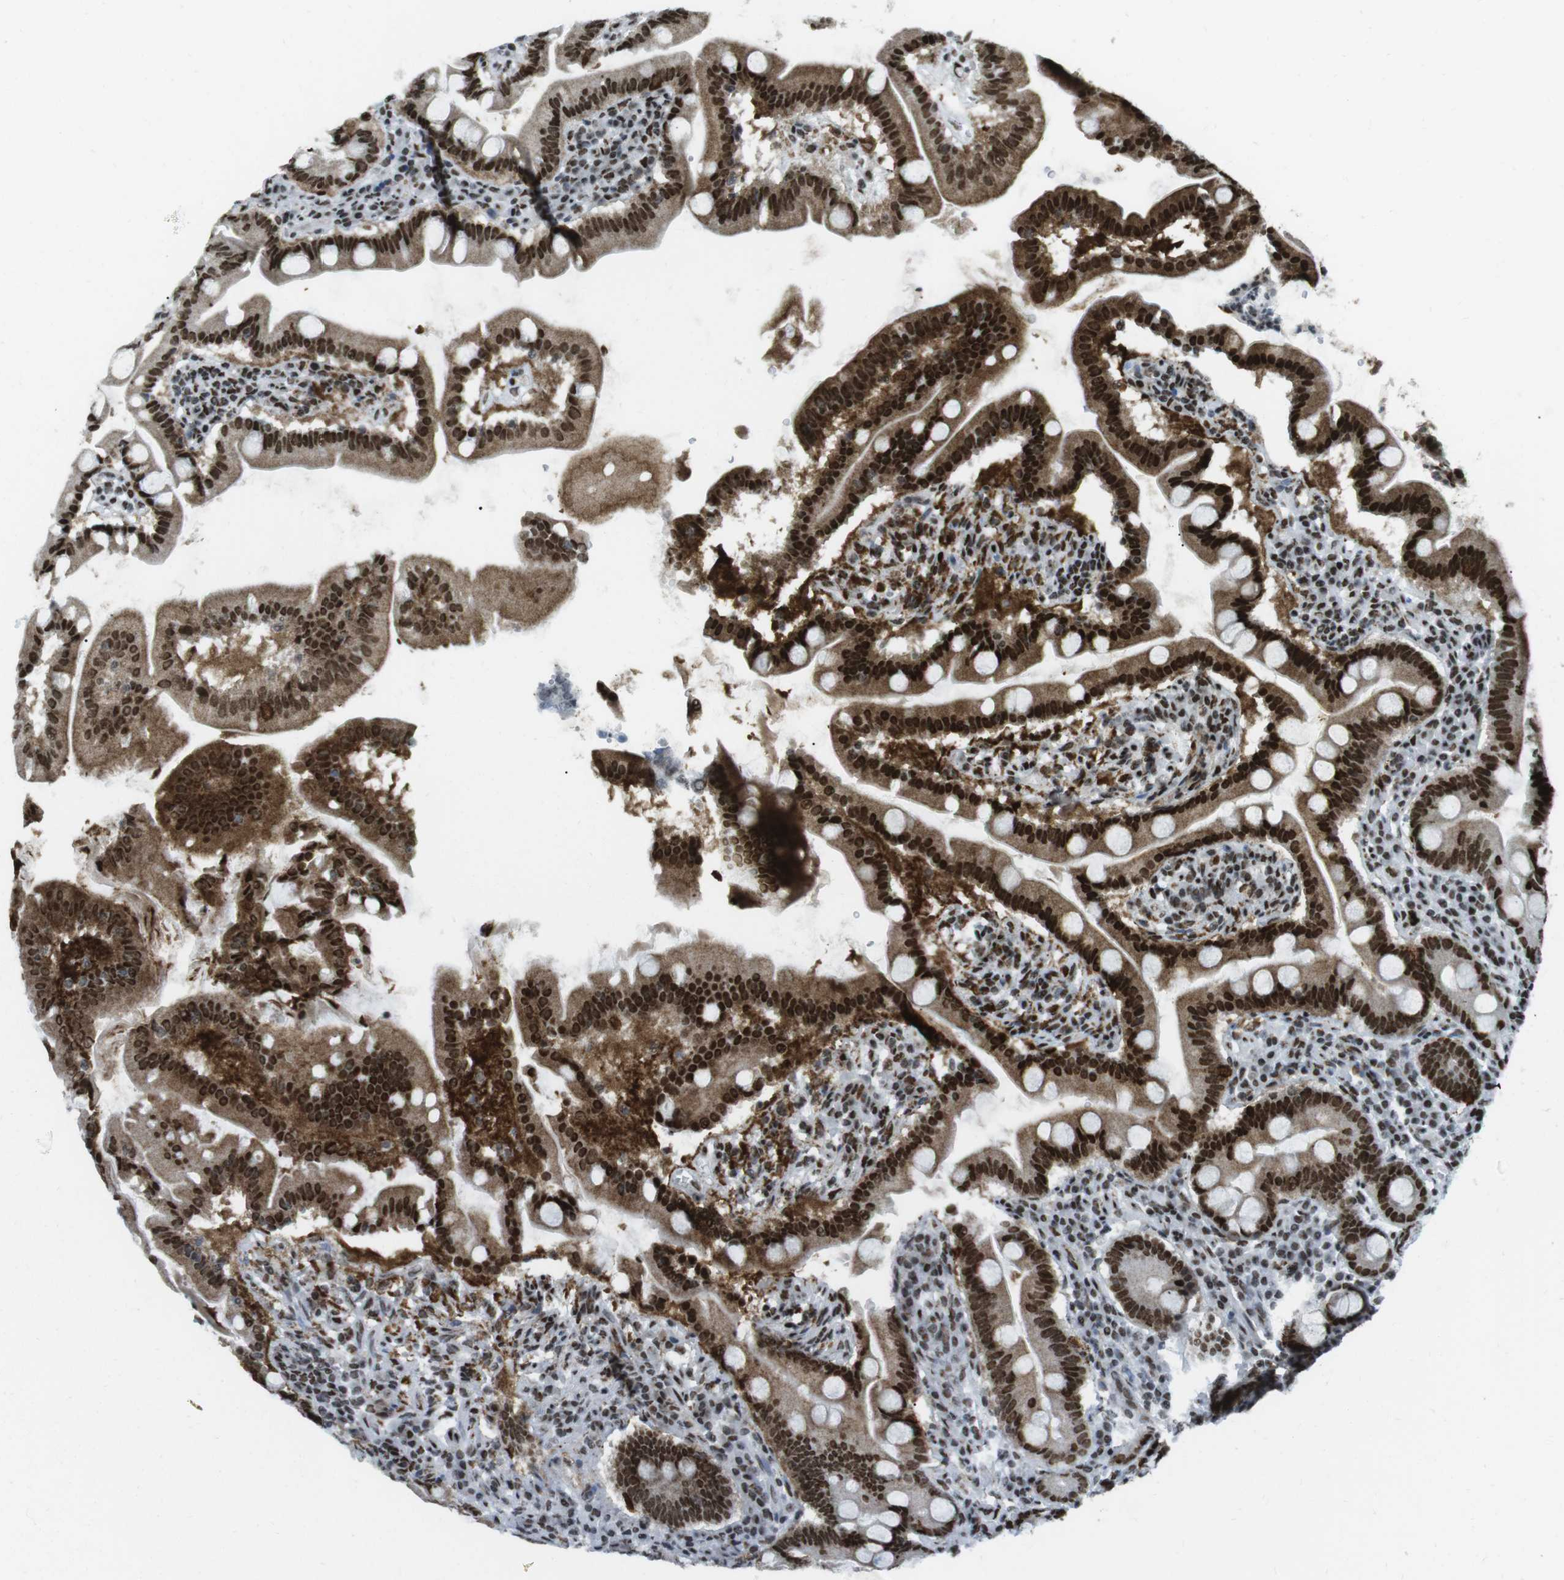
{"staining": {"intensity": "strong", "quantity": ">75%", "location": "cytoplasmic/membranous,nuclear"}, "tissue": "duodenum", "cell_type": "Glandular cells", "image_type": "normal", "snomed": [{"axis": "morphology", "description": "Normal tissue, NOS"}, {"axis": "topography", "description": "Duodenum"}], "caption": "Immunohistochemical staining of normal duodenum displays high levels of strong cytoplasmic/membranous,nuclear positivity in approximately >75% of glandular cells.", "gene": "ARID1A", "patient": {"sex": "male", "age": 50}}